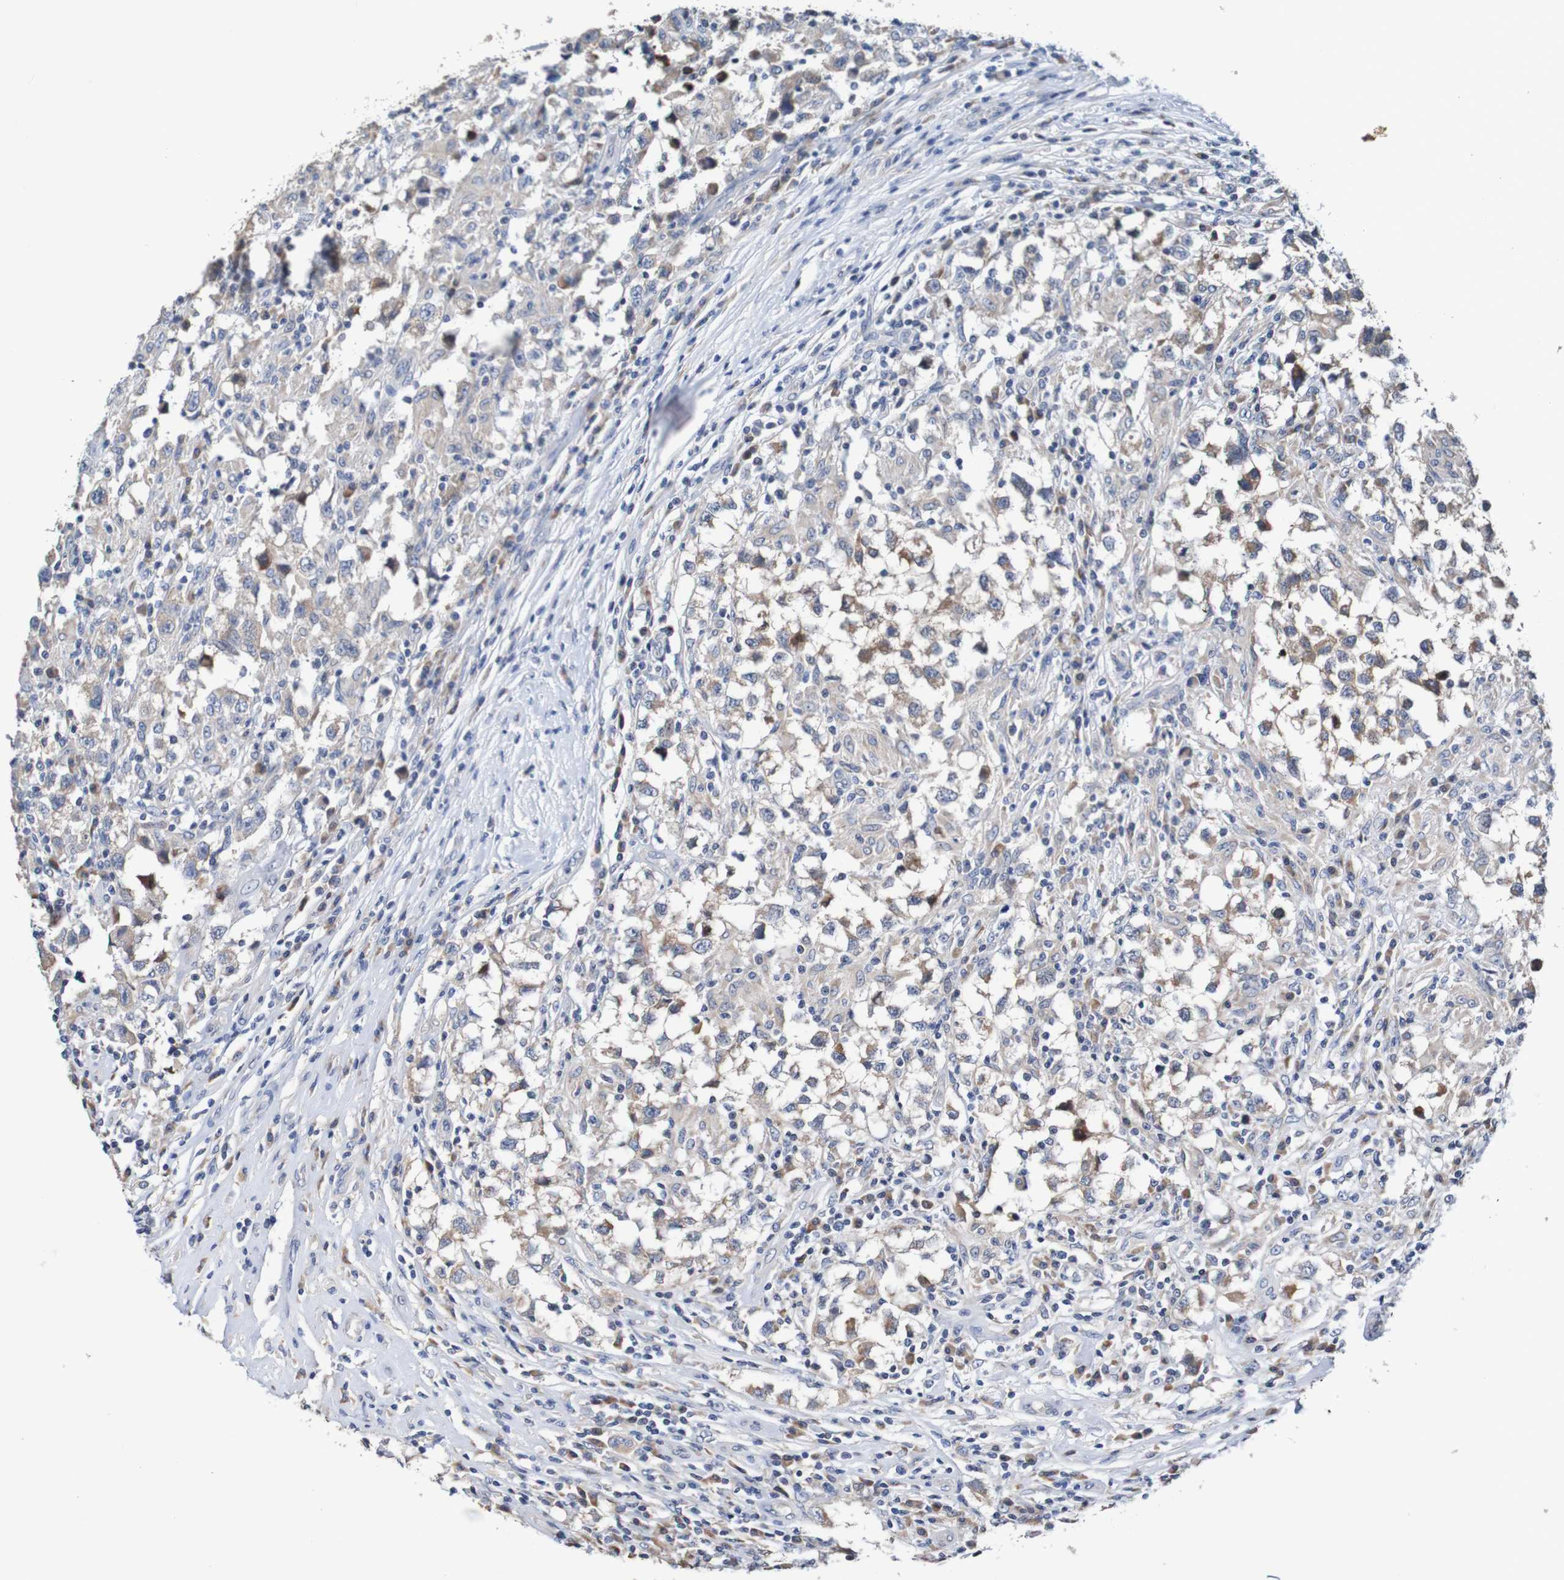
{"staining": {"intensity": "weak", "quantity": ">75%", "location": "cytoplasmic/membranous"}, "tissue": "testis cancer", "cell_type": "Tumor cells", "image_type": "cancer", "snomed": [{"axis": "morphology", "description": "Carcinoma, Embryonal, NOS"}, {"axis": "topography", "description": "Testis"}], "caption": "Testis cancer stained with DAB immunohistochemistry demonstrates low levels of weak cytoplasmic/membranous positivity in approximately >75% of tumor cells. The staining is performed using DAB brown chromogen to label protein expression. The nuclei are counter-stained blue using hematoxylin.", "gene": "FIBP", "patient": {"sex": "male", "age": 21}}